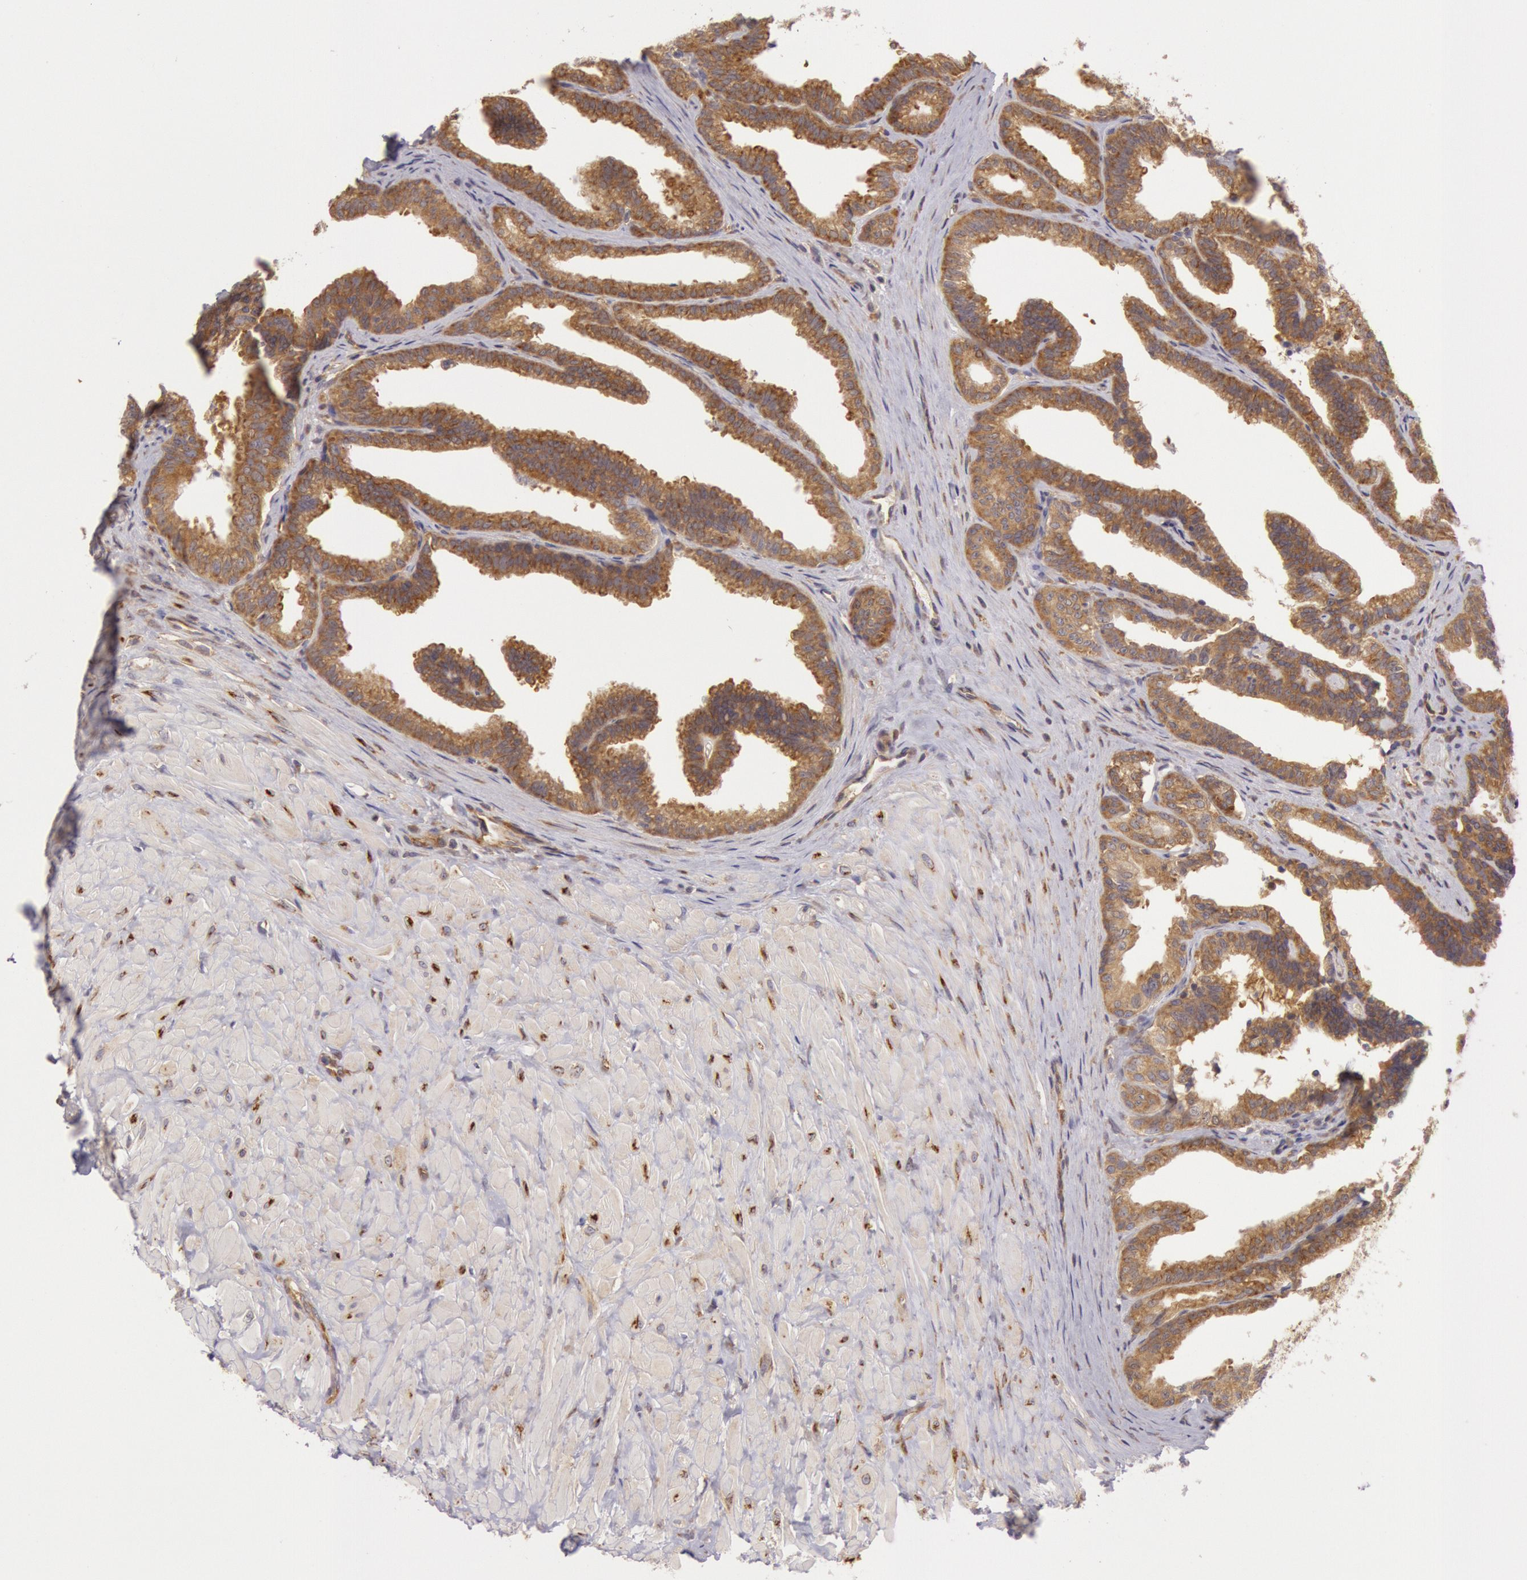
{"staining": {"intensity": "moderate", "quantity": ">75%", "location": "cytoplasmic/membranous"}, "tissue": "seminal vesicle", "cell_type": "Glandular cells", "image_type": "normal", "snomed": [{"axis": "morphology", "description": "Normal tissue, NOS"}, {"axis": "topography", "description": "Seminal veicle"}], "caption": "Protein expression analysis of normal human seminal vesicle reveals moderate cytoplasmic/membranous expression in approximately >75% of glandular cells. Immunohistochemistry (ihc) stains the protein in brown and the nuclei are stained blue.", "gene": "CHUK", "patient": {"sex": "male", "age": 26}}